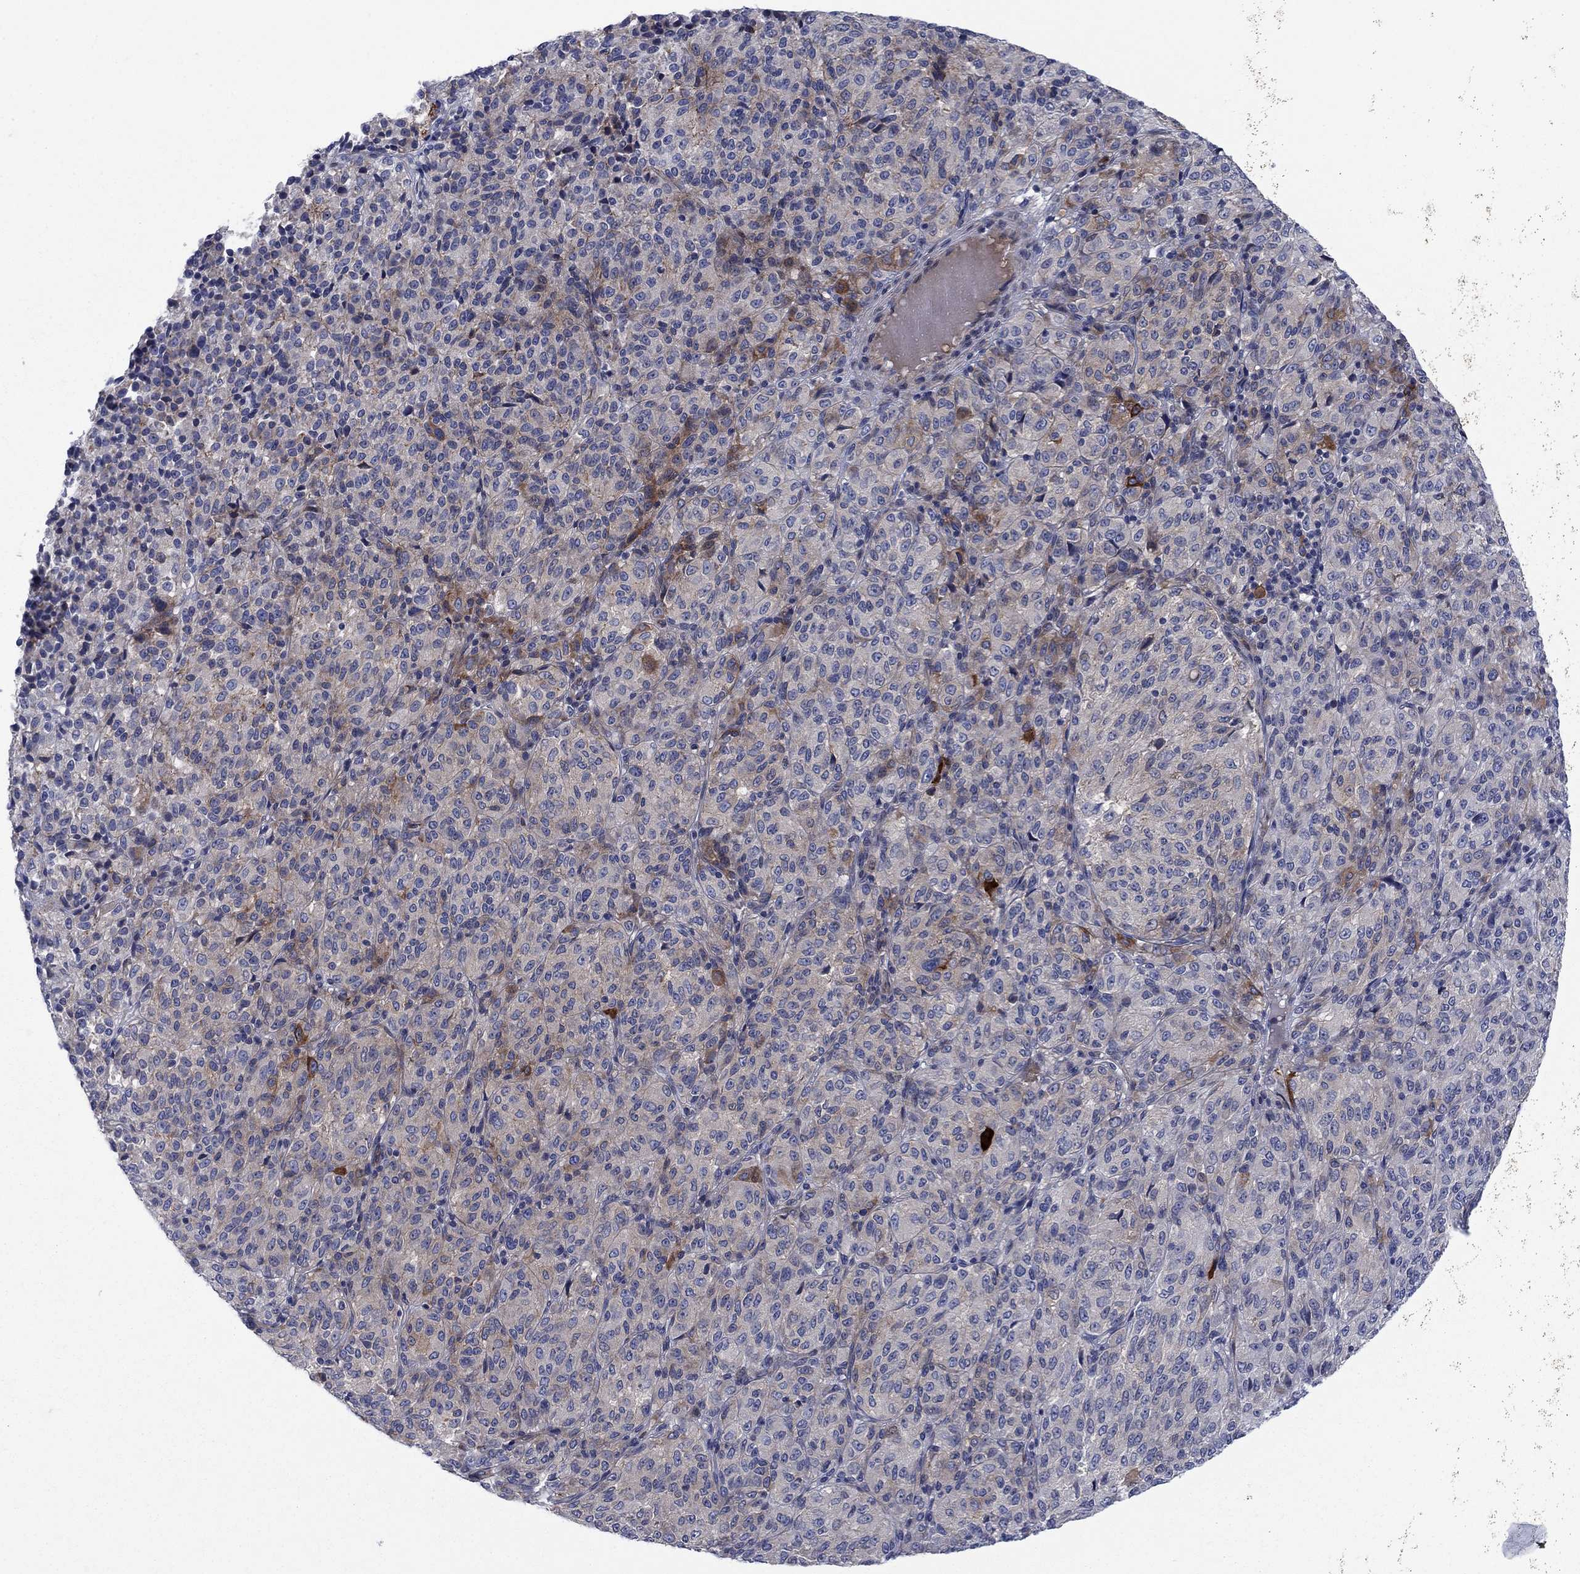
{"staining": {"intensity": "strong", "quantity": "<25%", "location": "cytoplasmic/membranous"}, "tissue": "melanoma", "cell_type": "Tumor cells", "image_type": "cancer", "snomed": [{"axis": "morphology", "description": "Malignant melanoma, Metastatic site"}, {"axis": "topography", "description": "Brain"}], "caption": "Immunohistochemistry micrograph of neoplastic tissue: malignant melanoma (metastatic site) stained using immunohistochemistry (IHC) demonstrates medium levels of strong protein expression localized specifically in the cytoplasmic/membranous of tumor cells, appearing as a cytoplasmic/membranous brown color.", "gene": "FXR1", "patient": {"sex": "female", "age": 56}}